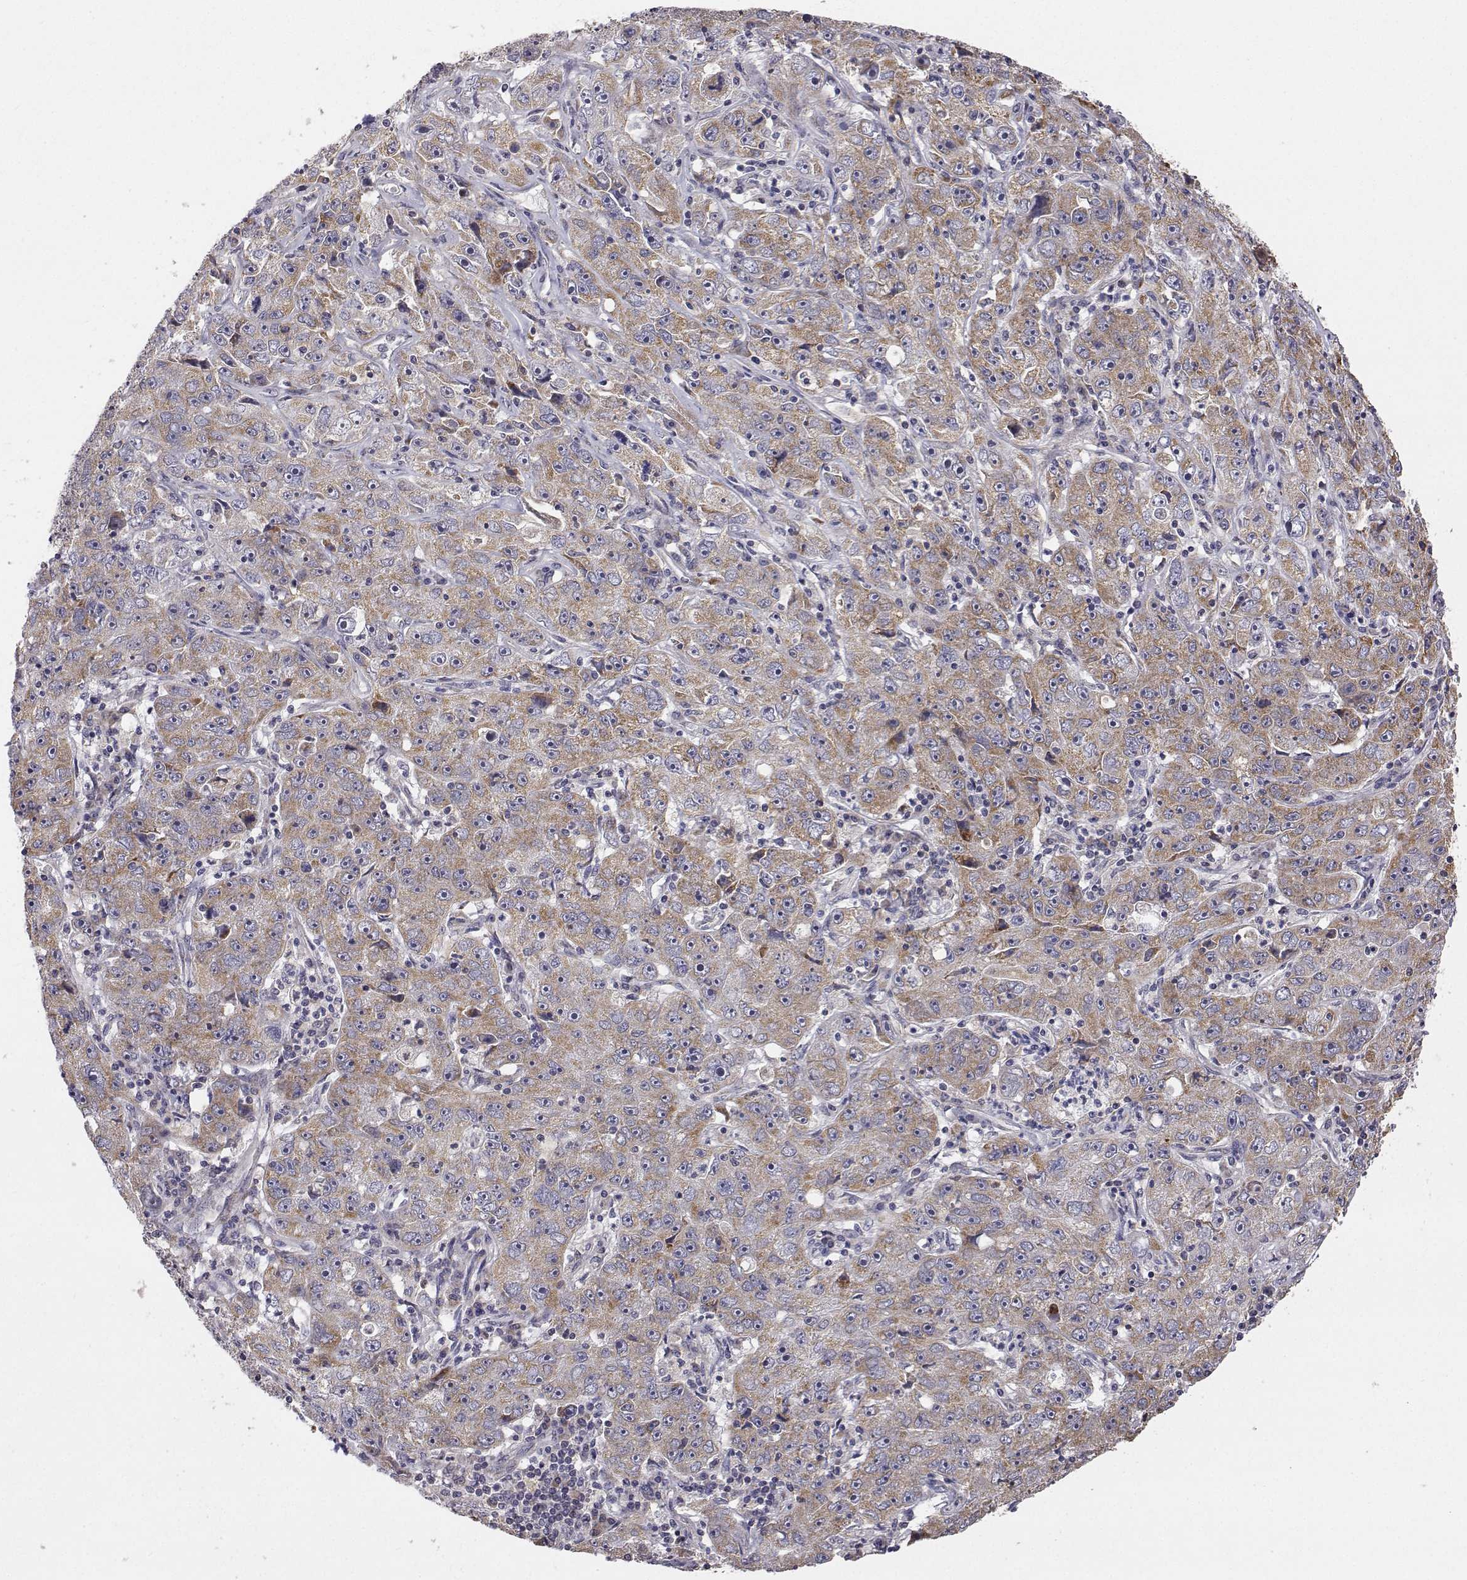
{"staining": {"intensity": "weak", "quantity": ">75%", "location": "cytoplasmic/membranous"}, "tissue": "lung cancer", "cell_type": "Tumor cells", "image_type": "cancer", "snomed": [{"axis": "morphology", "description": "Normal morphology"}, {"axis": "morphology", "description": "Adenocarcinoma, NOS"}, {"axis": "topography", "description": "Lymph node"}, {"axis": "topography", "description": "Lung"}], "caption": "Protein expression analysis of lung cancer (adenocarcinoma) shows weak cytoplasmic/membranous expression in approximately >75% of tumor cells.", "gene": "MRPL3", "patient": {"sex": "female", "age": 57}}